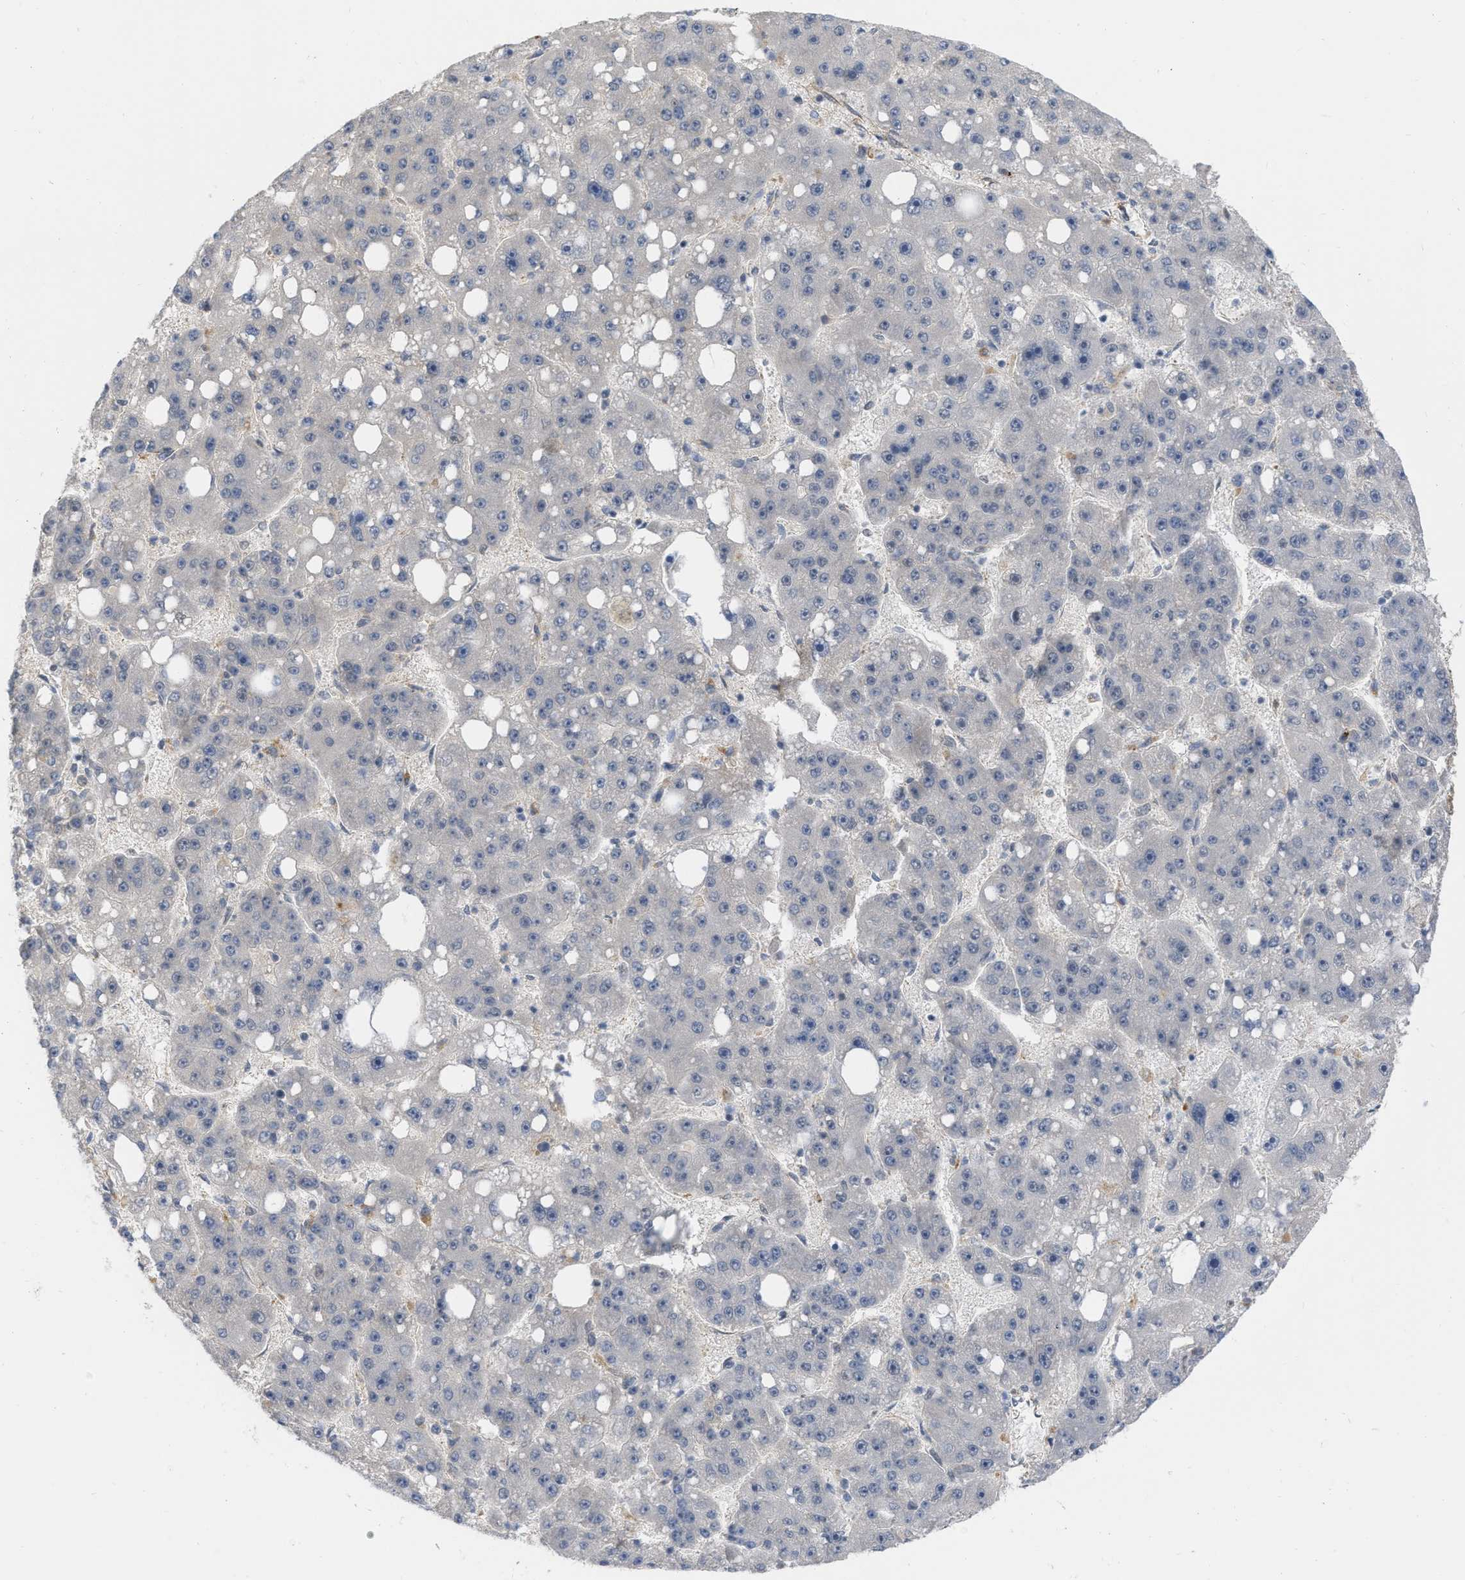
{"staining": {"intensity": "negative", "quantity": "none", "location": "none"}, "tissue": "liver cancer", "cell_type": "Tumor cells", "image_type": "cancer", "snomed": [{"axis": "morphology", "description": "Carcinoma, Hepatocellular, NOS"}, {"axis": "topography", "description": "Liver"}], "caption": "Histopathology image shows no protein expression in tumor cells of liver cancer (hepatocellular carcinoma) tissue.", "gene": "NAPEPLD", "patient": {"sex": "female", "age": 61}}